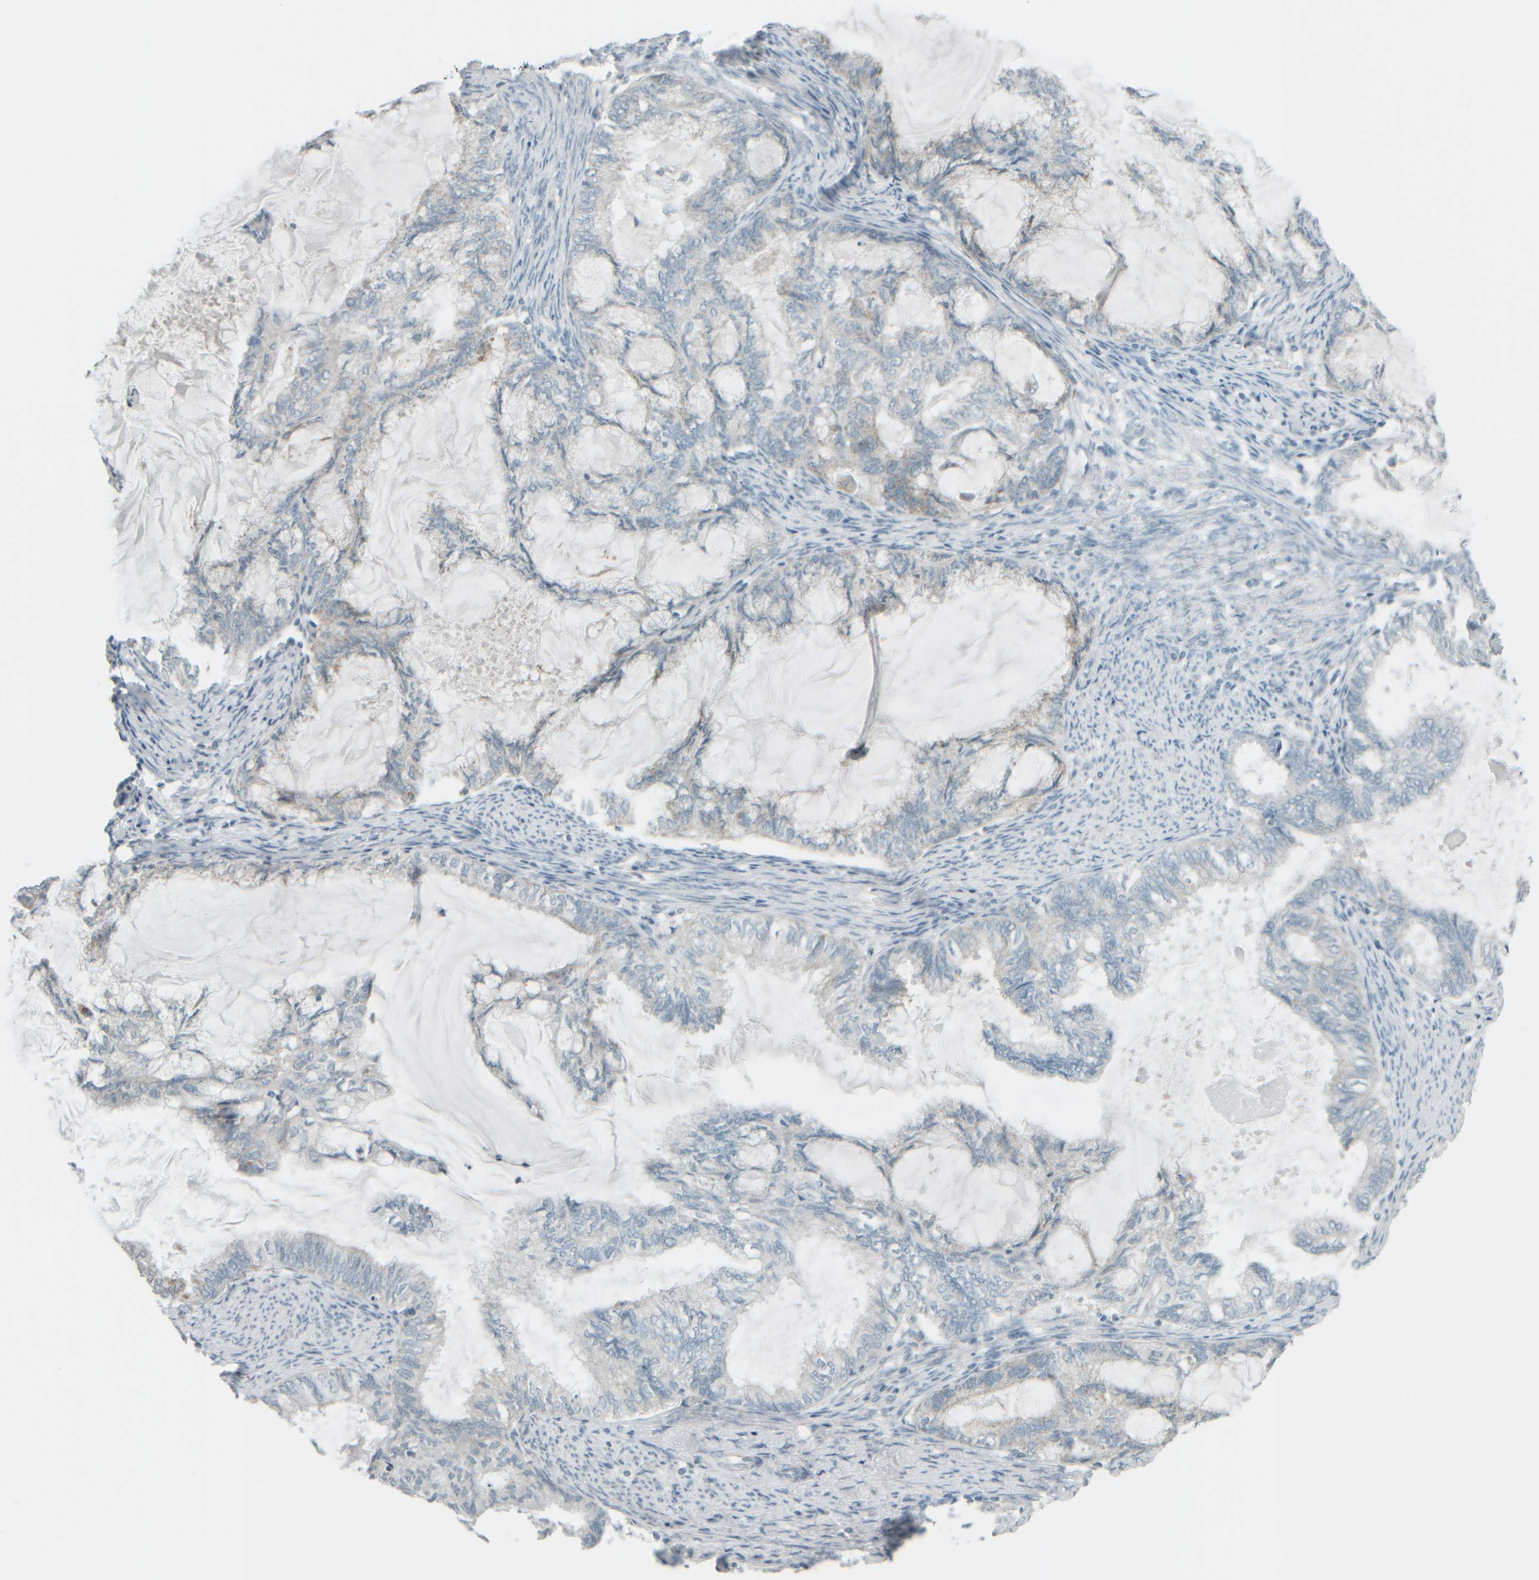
{"staining": {"intensity": "weak", "quantity": "<25%", "location": "cytoplasmic/membranous"}, "tissue": "endometrial cancer", "cell_type": "Tumor cells", "image_type": "cancer", "snomed": [{"axis": "morphology", "description": "Adenocarcinoma, NOS"}, {"axis": "topography", "description": "Endometrium"}], "caption": "DAB immunohistochemical staining of human endometrial cancer (adenocarcinoma) demonstrates no significant positivity in tumor cells. The staining was performed using DAB to visualize the protein expression in brown, while the nuclei were stained in blue with hematoxylin (Magnification: 20x).", "gene": "PTGES3L-AARSD1", "patient": {"sex": "female", "age": 86}}